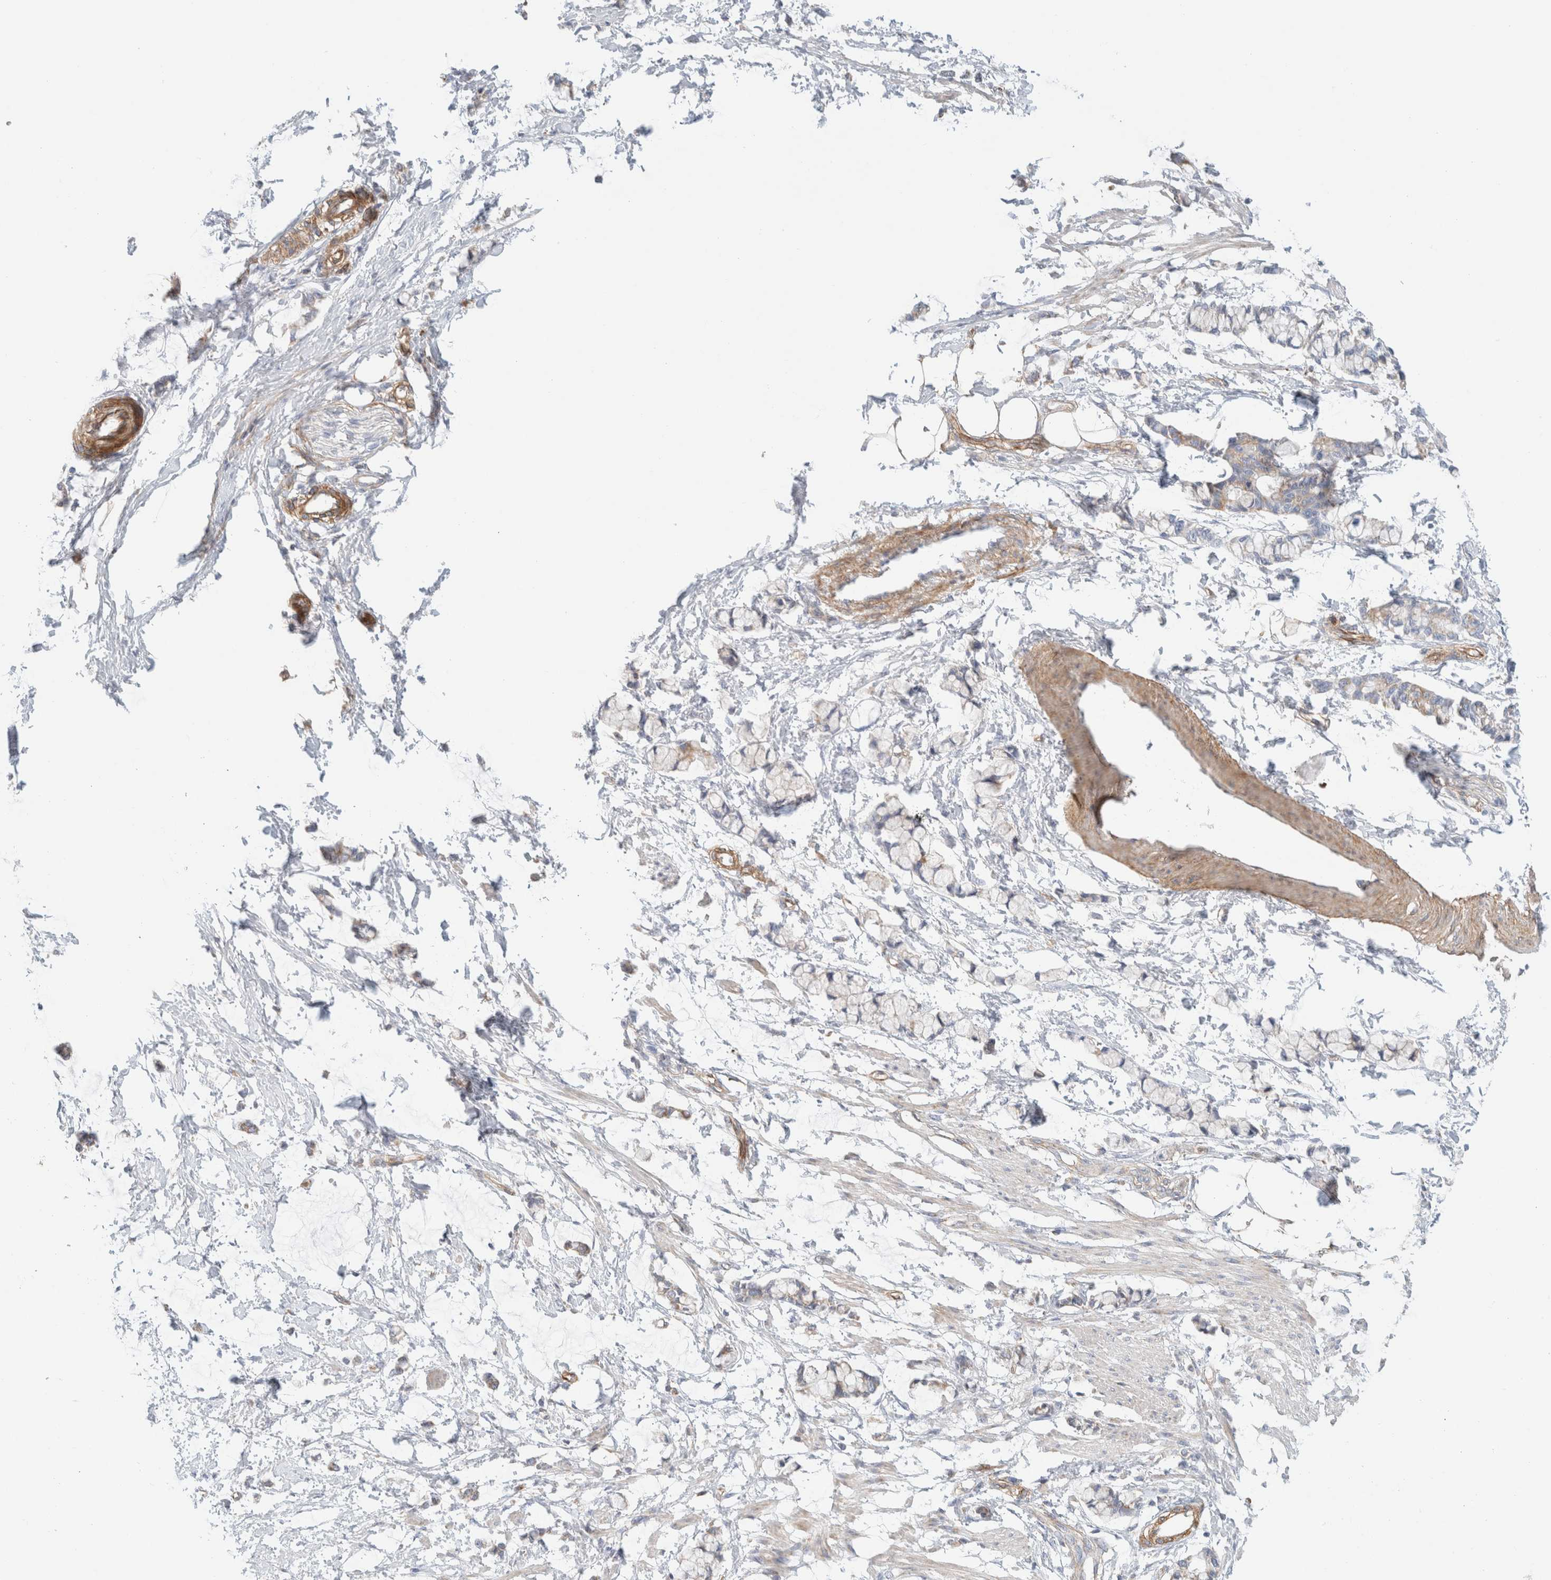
{"staining": {"intensity": "weak", "quantity": ">75%", "location": "cytoplasmic/membranous"}, "tissue": "smooth muscle", "cell_type": "Smooth muscle cells", "image_type": "normal", "snomed": [{"axis": "morphology", "description": "Normal tissue, NOS"}, {"axis": "morphology", "description": "Adenocarcinoma, NOS"}, {"axis": "topography", "description": "Smooth muscle"}, {"axis": "topography", "description": "Colon"}], "caption": "A brown stain shows weak cytoplasmic/membranous staining of a protein in smooth muscle cells of normal human smooth muscle.", "gene": "MRM3", "patient": {"sex": "male", "age": 14}}